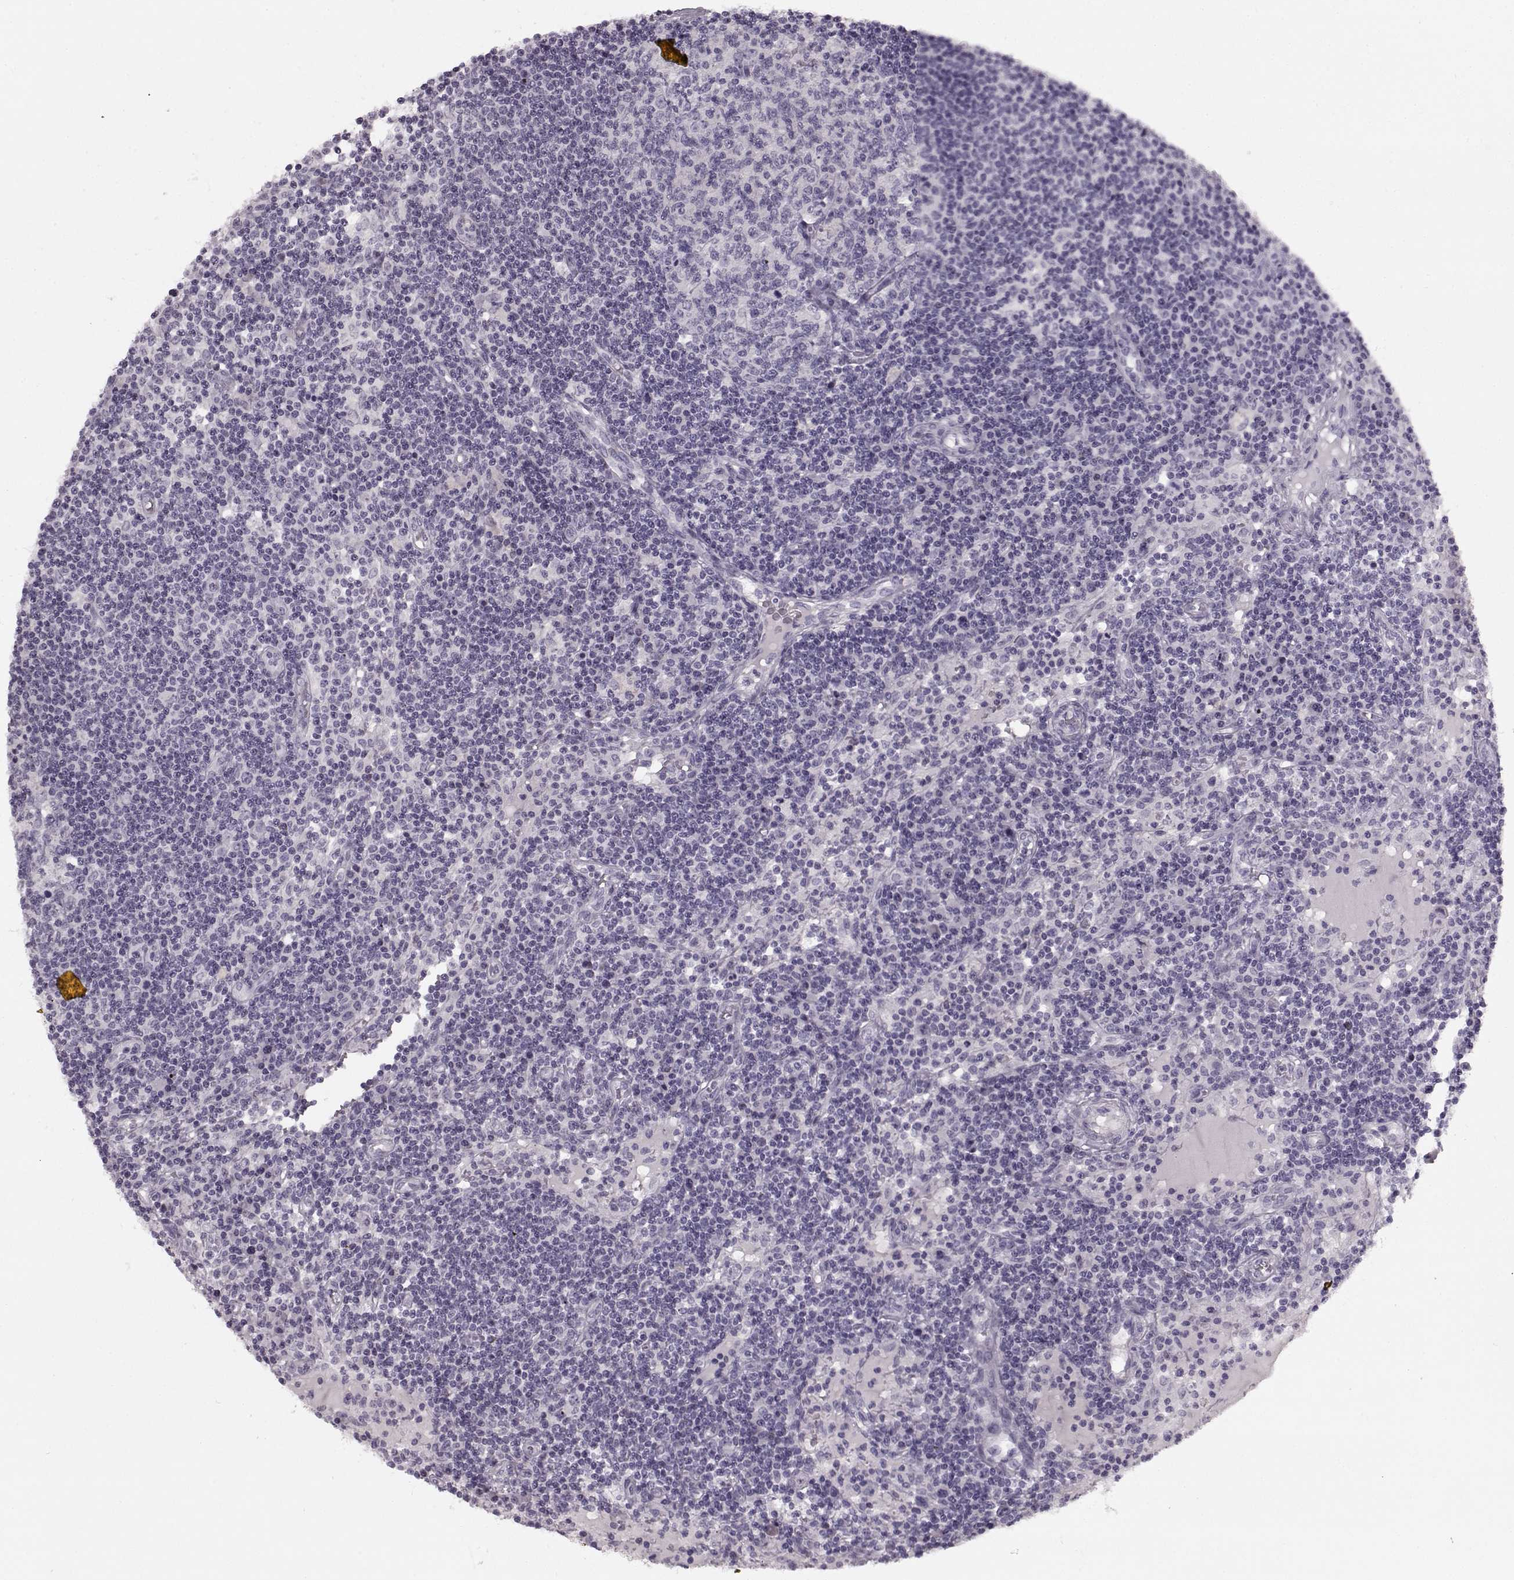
{"staining": {"intensity": "negative", "quantity": "none", "location": "none"}, "tissue": "lymph node", "cell_type": "Germinal center cells", "image_type": "normal", "snomed": [{"axis": "morphology", "description": "Normal tissue, NOS"}, {"axis": "topography", "description": "Lymph node"}], "caption": "This is a image of immunohistochemistry (IHC) staining of normal lymph node, which shows no expression in germinal center cells.", "gene": "PNMT", "patient": {"sex": "female", "age": 72}}